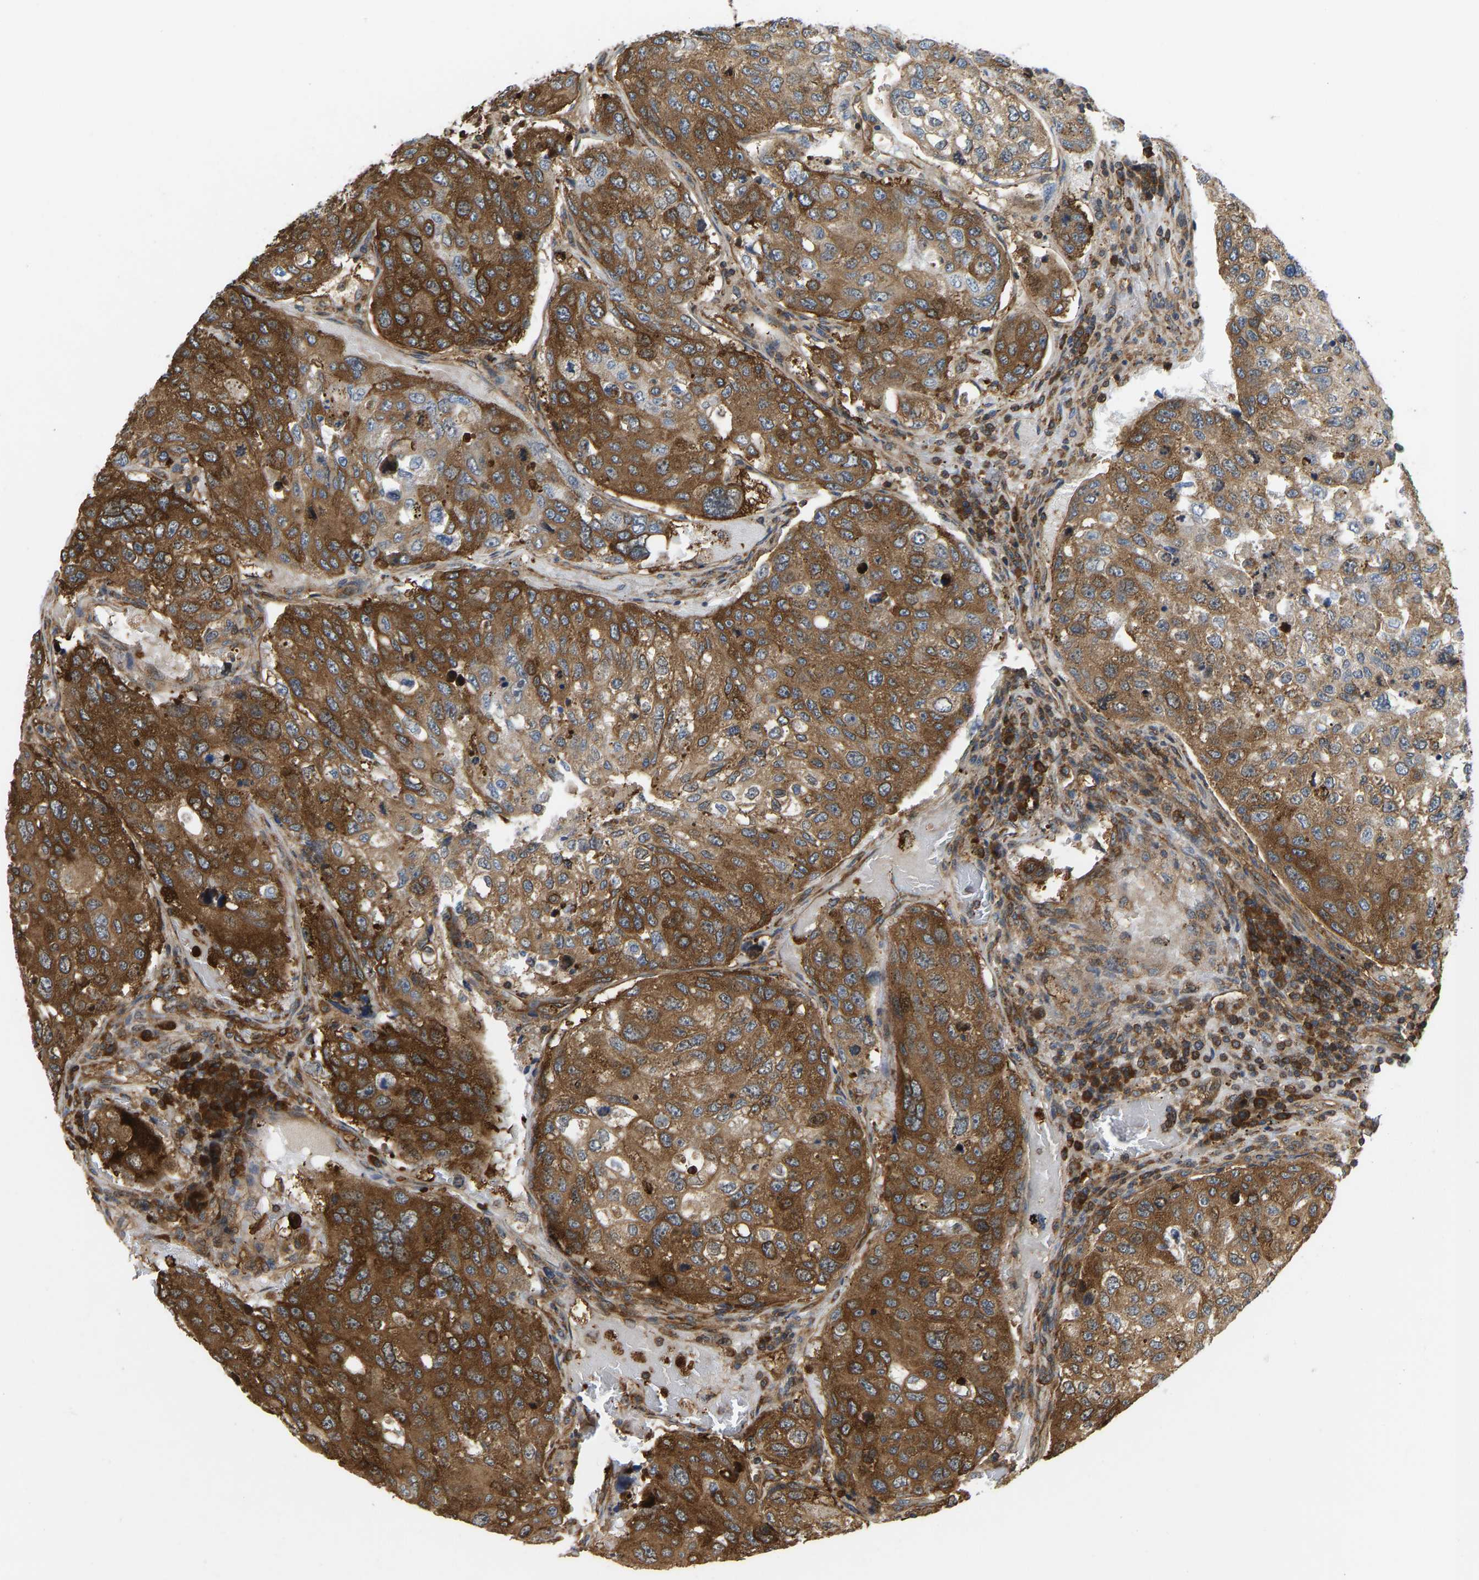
{"staining": {"intensity": "strong", "quantity": ">75%", "location": "cytoplasmic/membranous"}, "tissue": "urothelial cancer", "cell_type": "Tumor cells", "image_type": "cancer", "snomed": [{"axis": "morphology", "description": "Urothelial carcinoma, High grade"}, {"axis": "topography", "description": "Lymph node"}, {"axis": "topography", "description": "Urinary bladder"}], "caption": "Urothelial carcinoma (high-grade) stained with immunohistochemistry (IHC) demonstrates strong cytoplasmic/membranous staining in about >75% of tumor cells.", "gene": "RASGRF2", "patient": {"sex": "male", "age": 51}}